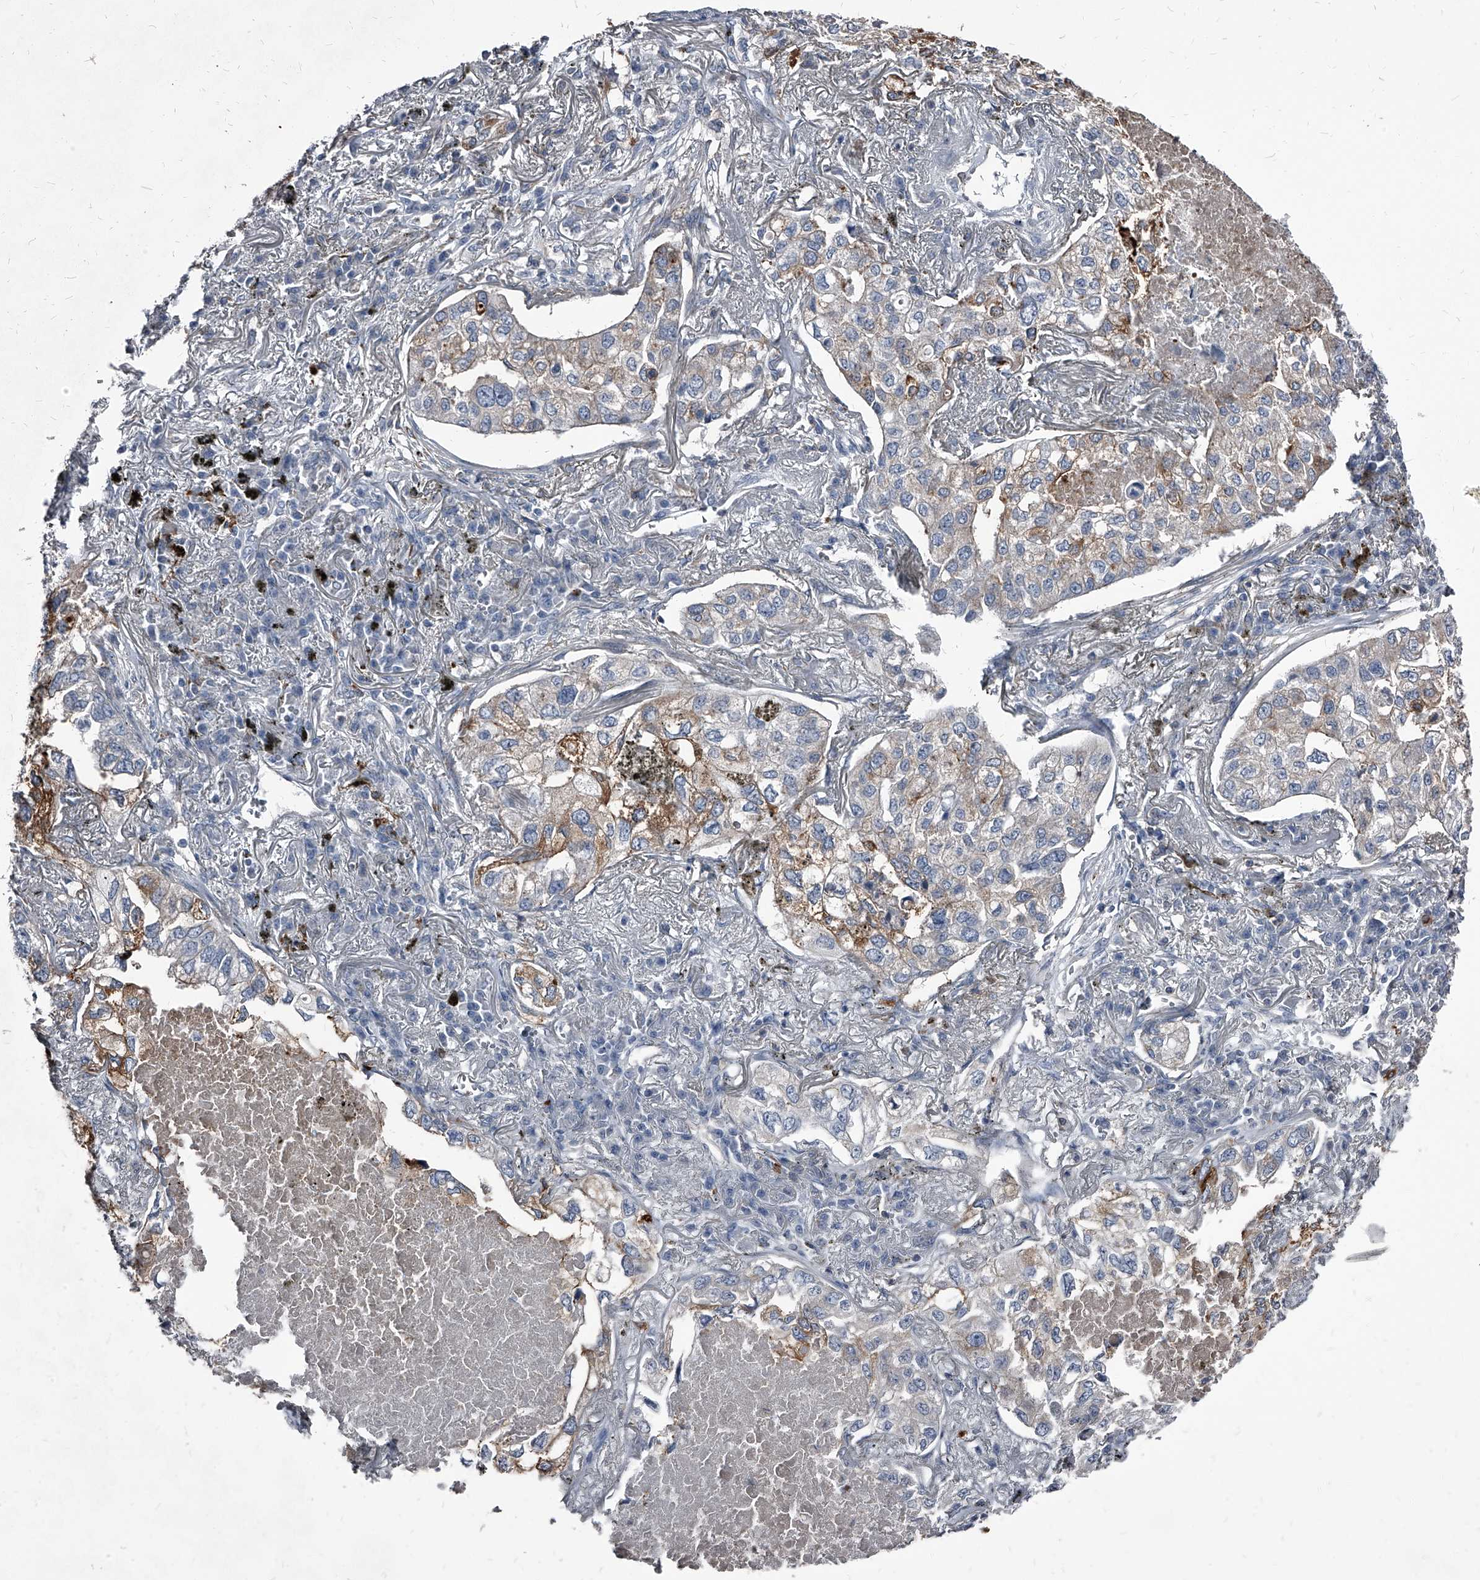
{"staining": {"intensity": "moderate", "quantity": "<25%", "location": "cytoplasmic/membranous"}, "tissue": "lung cancer", "cell_type": "Tumor cells", "image_type": "cancer", "snomed": [{"axis": "morphology", "description": "Adenocarcinoma, NOS"}, {"axis": "topography", "description": "Lung"}], "caption": "DAB (3,3'-diaminobenzidine) immunohistochemical staining of human lung cancer (adenocarcinoma) shows moderate cytoplasmic/membranous protein staining in approximately <25% of tumor cells. The staining is performed using DAB brown chromogen to label protein expression. The nuclei are counter-stained blue using hematoxylin.", "gene": "PGLYRP3", "patient": {"sex": "male", "age": 65}}